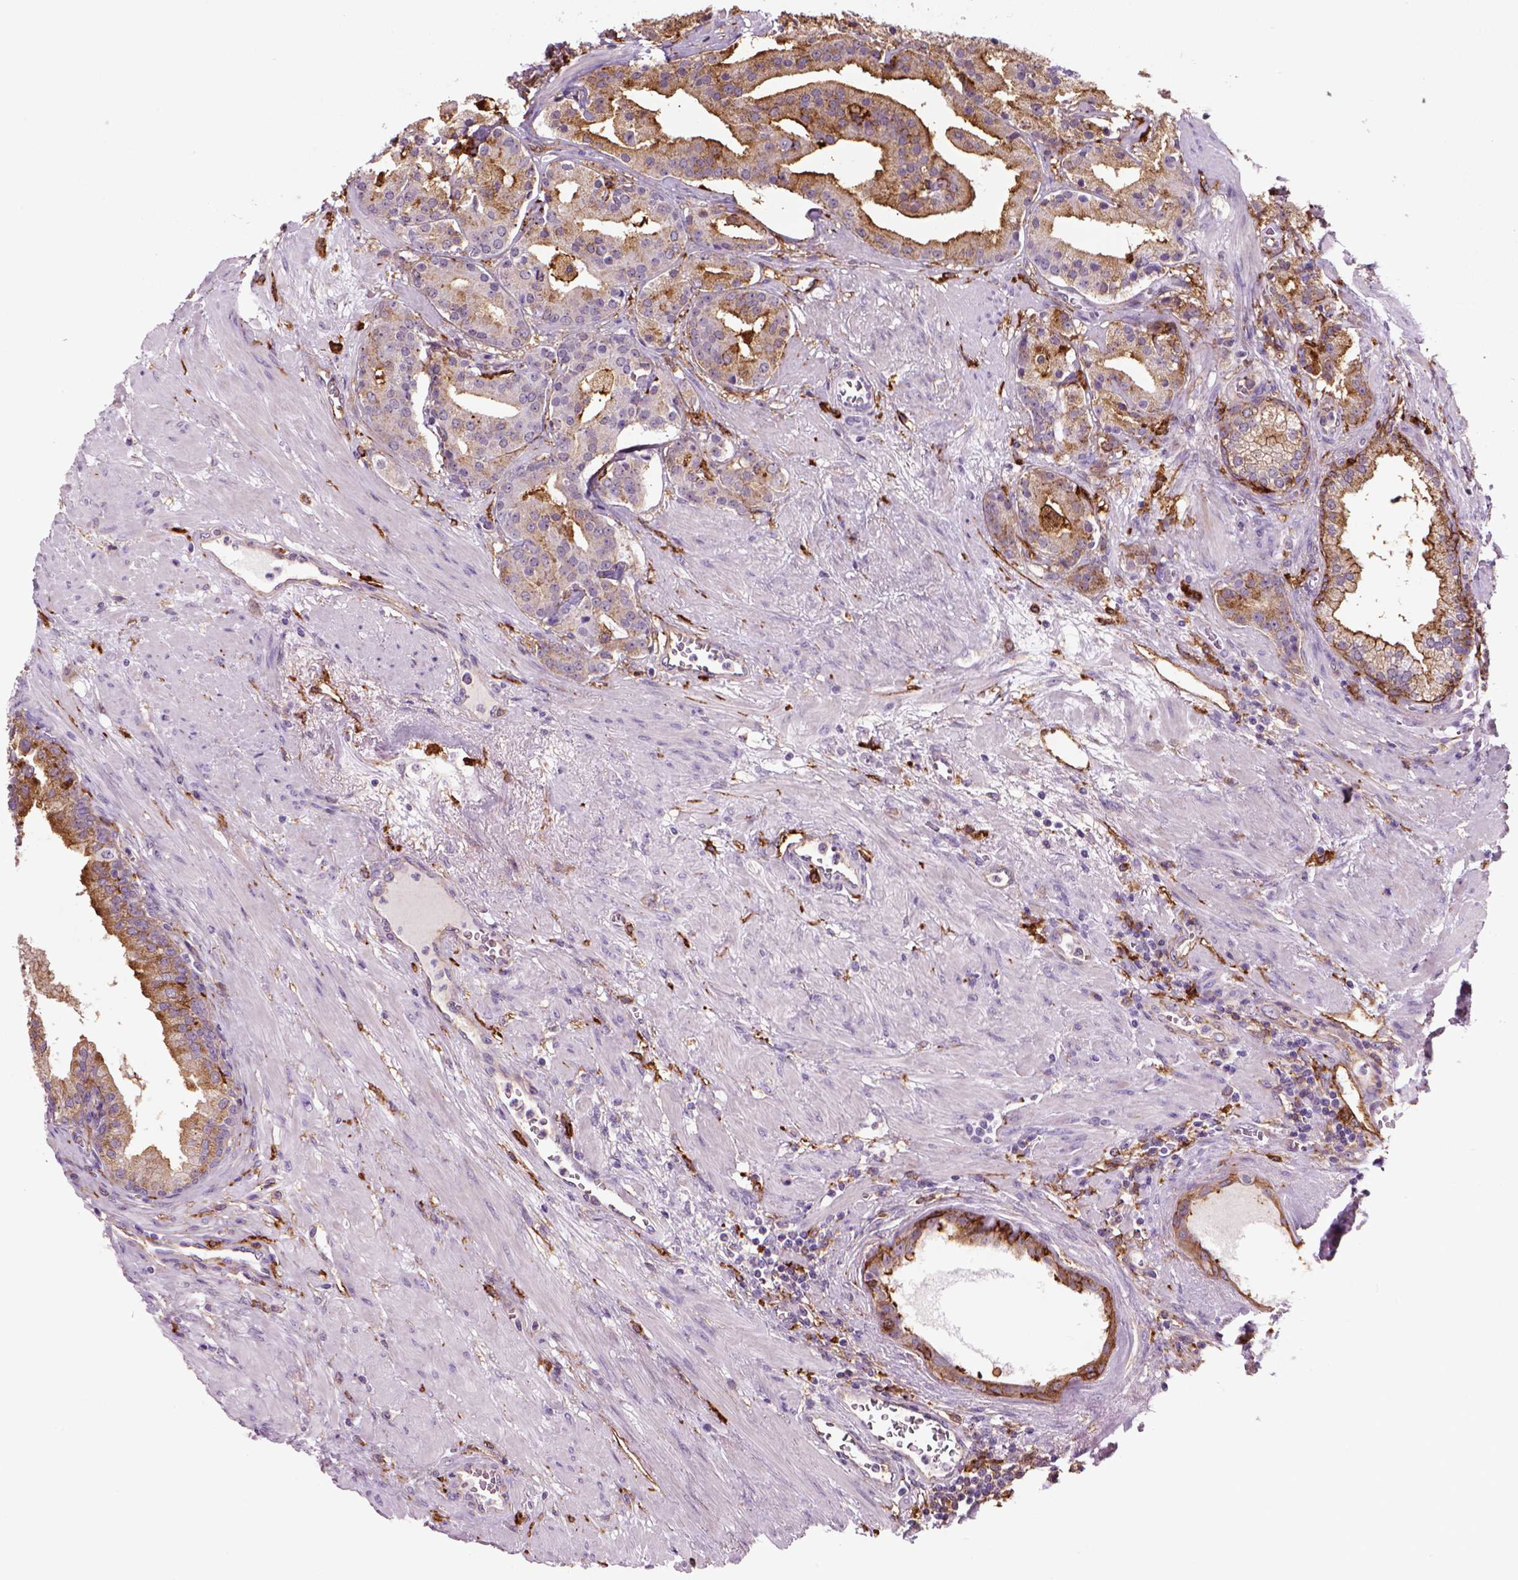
{"staining": {"intensity": "moderate", "quantity": "25%-75%", "location": "cytoplasmic/membranous"}, "tissue": "prostate cancer", "cell_type": "Tumor cells", "image_type": "cancer", "snomed": [{"axis": "morphology", "description": "Adenocarcinoma, NOS"}, {"axis": "topography", "description": "Prostate"}], "caption": "Prostate cancer (adenocarcinoma) stained with a protein marker shows moderate staining in tumor cells.", "gene": "MARCKS", "patient": {"sex": "male", "age": 69}}